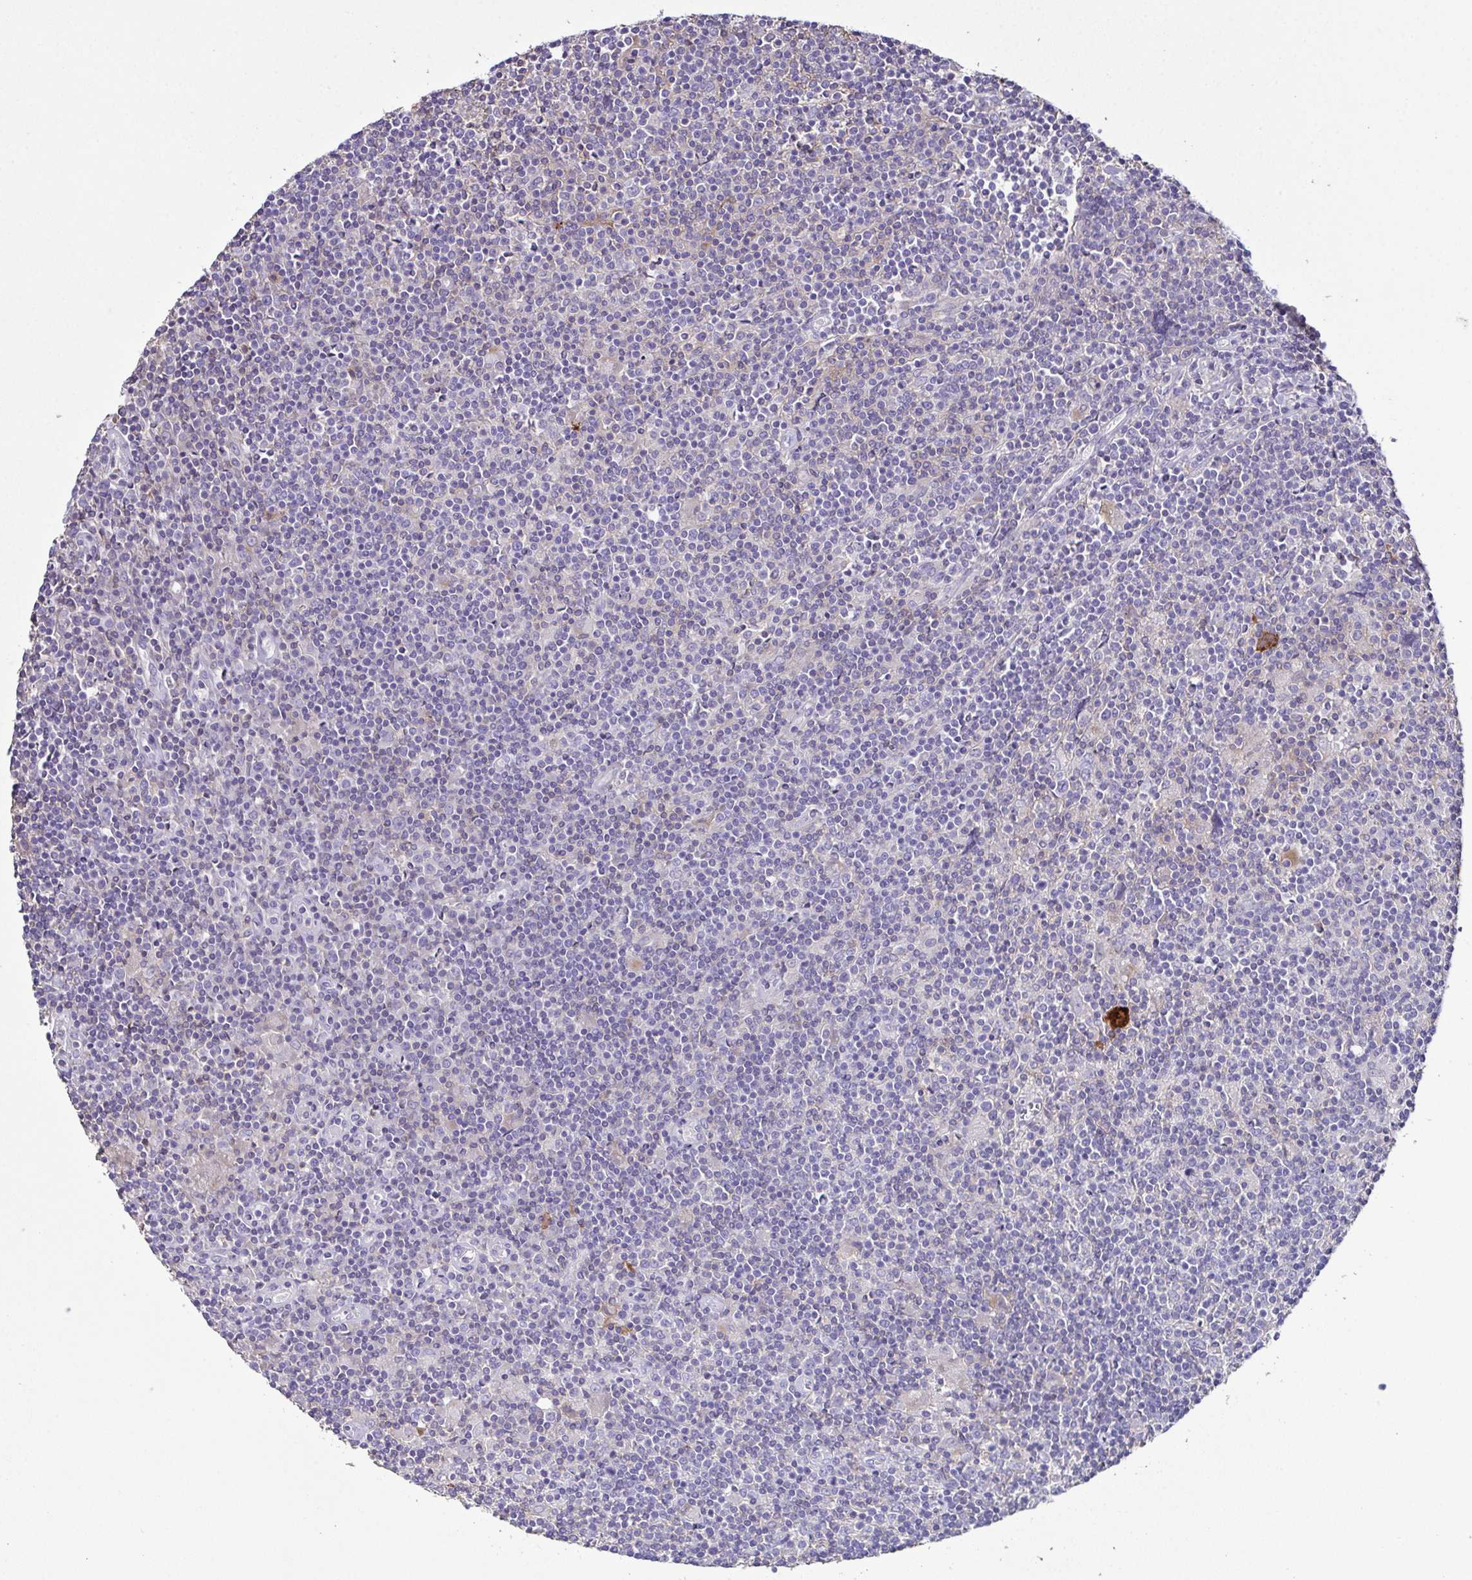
{"staining": {"intensity": "negative", "quantity": "none", "location": "none"}, "tissue": "lymphoma", "cell_type": "Tumor cells", "image_type": "cancer", "snomed": [{"axis": "morphology", "description": "Hodgkin's disease, NOS"}, {"axis": "topography", "description": "Lymph node"}], "caption": "The image shows no significant staining in tumor cells of Hodgkin's disease. Nuclei are stained in blue.", "gene": "MARCO", "patient": {"sex": "male", "age": 40}}